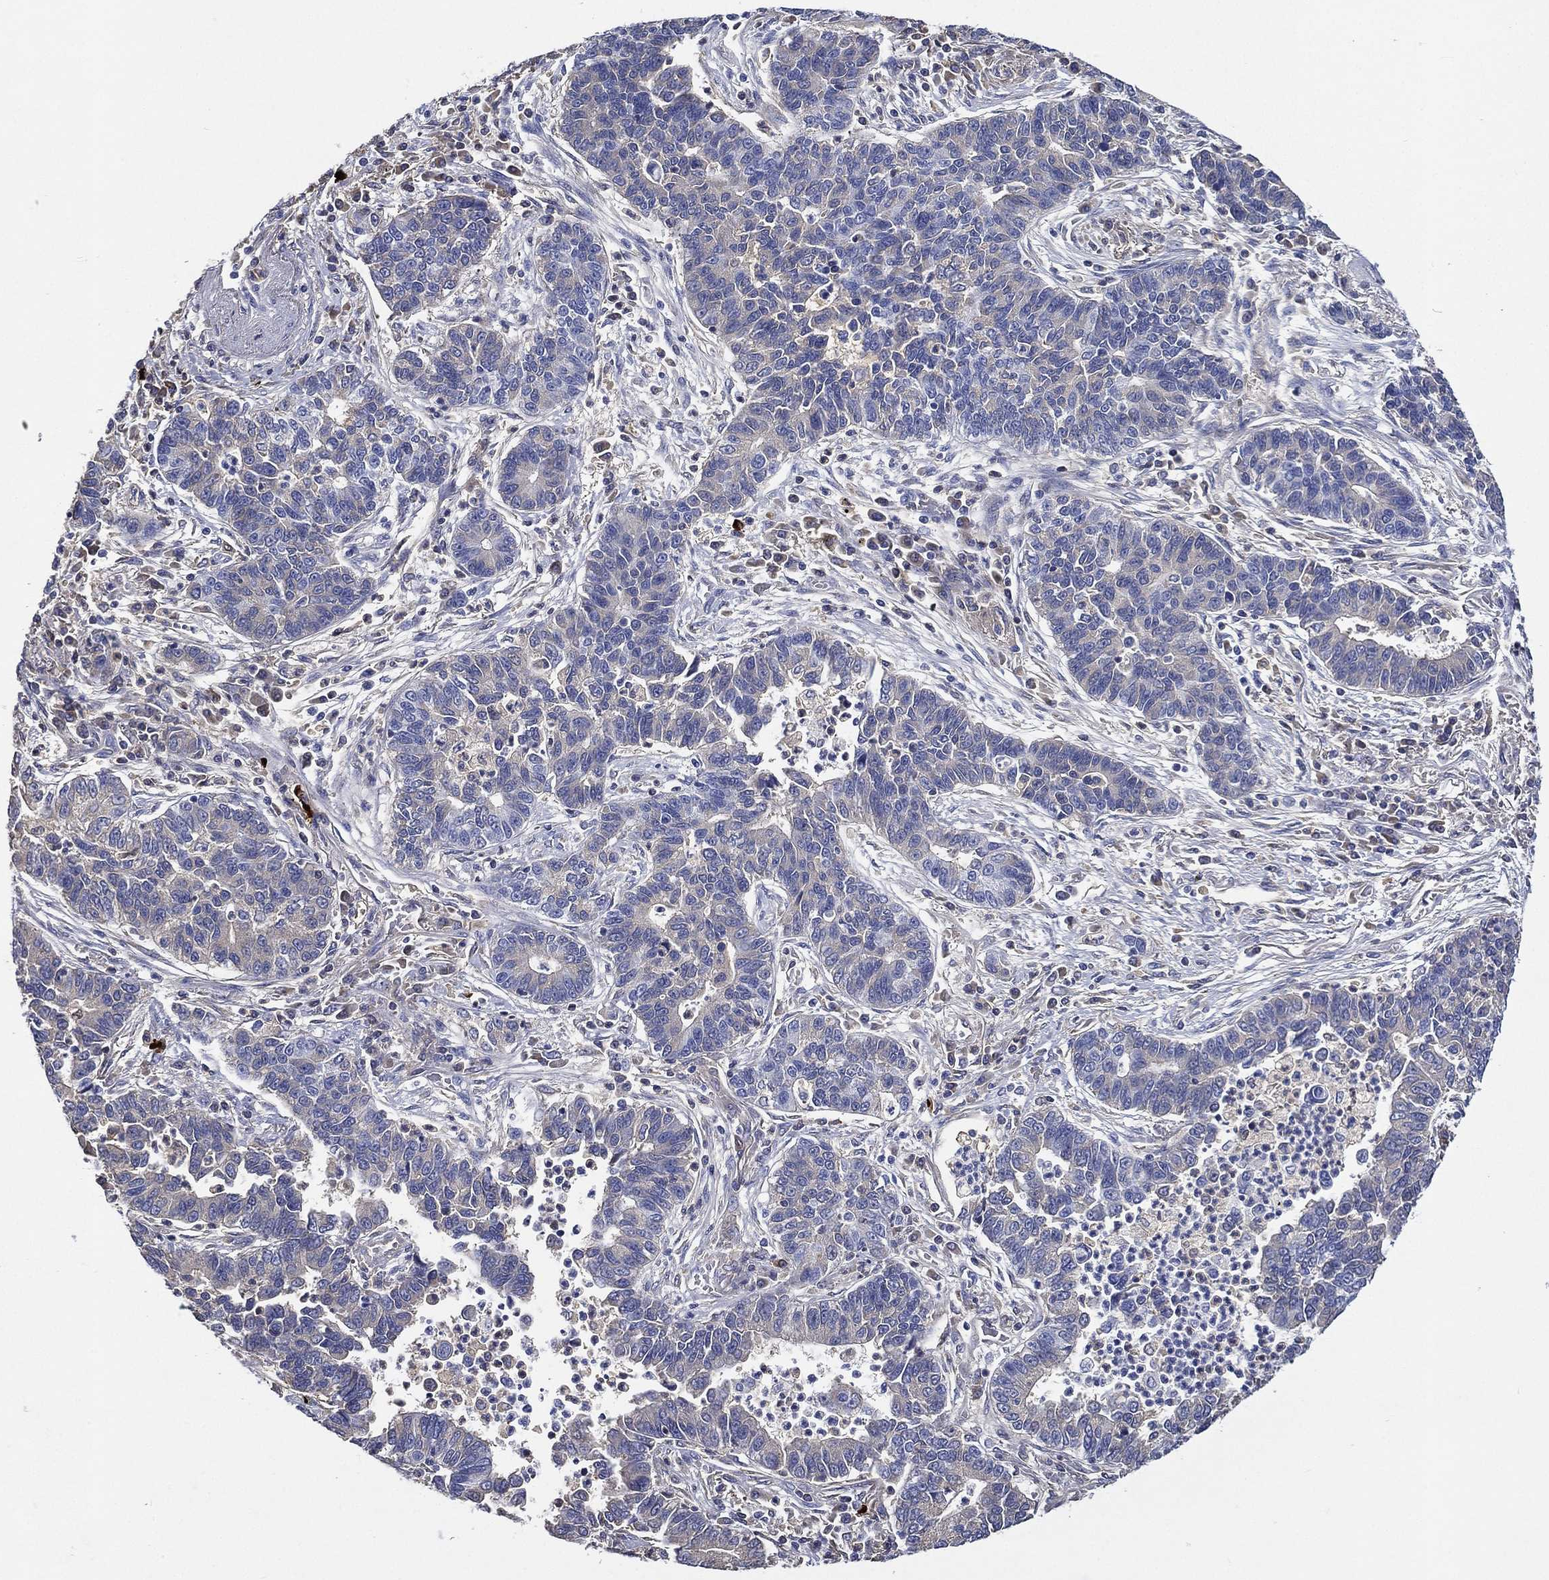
{"staining": {"intensity": "negative", "quantity": "none", "location": "none"}, "tissue": "lung cancer", "cell_type": "Tumor cells", "image_type": "cancer", "snomed": [{"axis": "morphology", "description": "Adenocarcinoma, NOS"}, {"axis": "topography", "description": "Lung"}], "caption": "This histopathology image is of adenocarcinoma (lung) stained with immunohistochemistry (IHC) to label a protein in brown with the nuclei are counter-stained blue. There is no positivity in tumor cells.", "gene": "TMPRSS11D", "patient": {"sex": "female", "age": 57}}